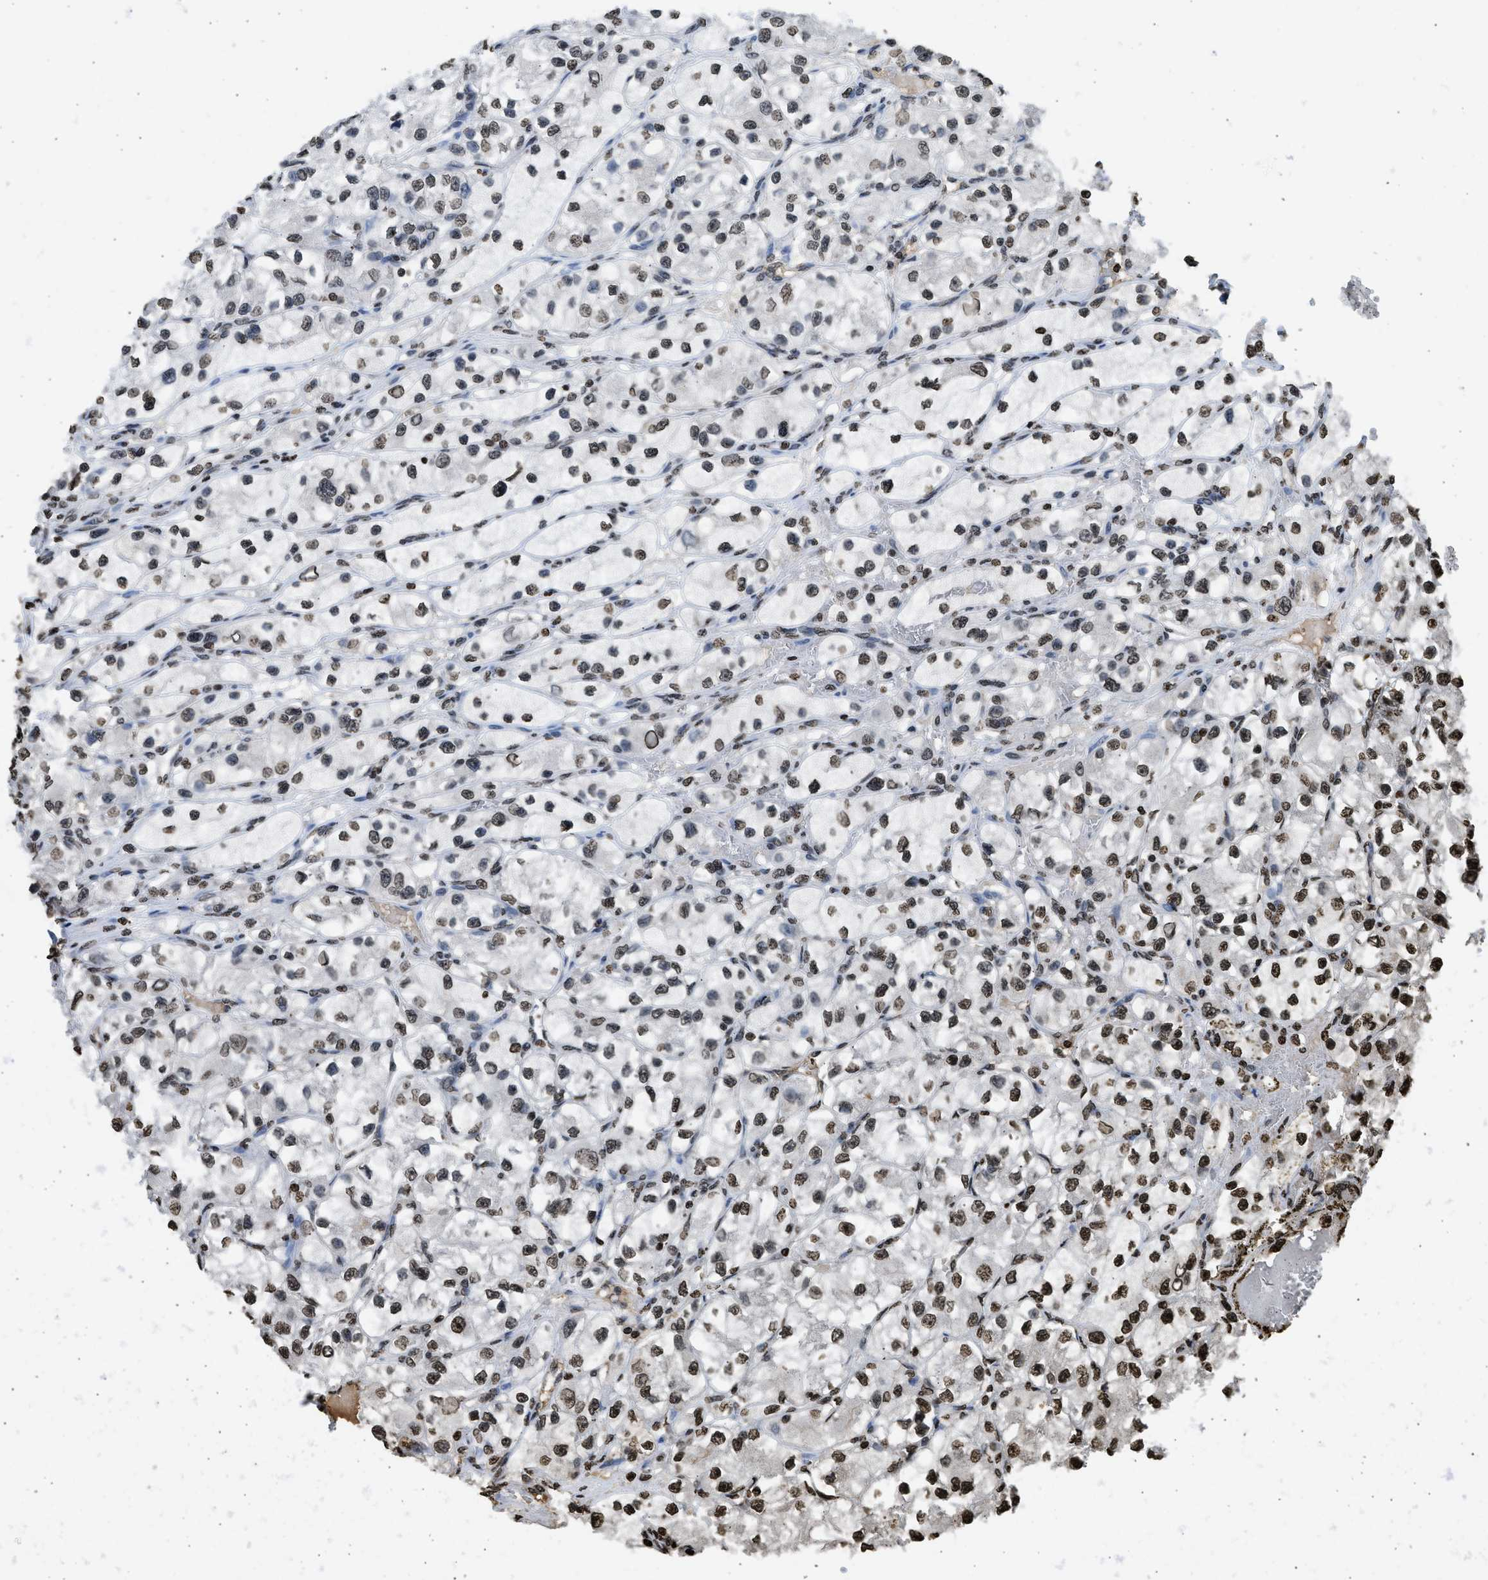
{"staining": {"intensity": "moderate", "quantity": ">75%", "location": "nuclear"}, "tissue": "renal cancer", "cell_type": "Tumor cells", "image_type": "cancer", "snomed": [{"axis": "morphology", "description": "Adenocarcinoma, NOS"}, {"axis": "topography", "description": "Kidney"}], "caption": "The histopathology image exhibits a brown stain indicating the presence of a protein in the nuclear of tumor cells in renal cancer (adenocarcinoma). The staining was performed using DAB (3,3'-diaminobenzidine) to visualize the protein expression in brown, while the nuclei were stained in blue with hematoxylin (Magnification: 20x).", "gene": "RRAGC", "patient": {"sex": "female", "age": 57}}